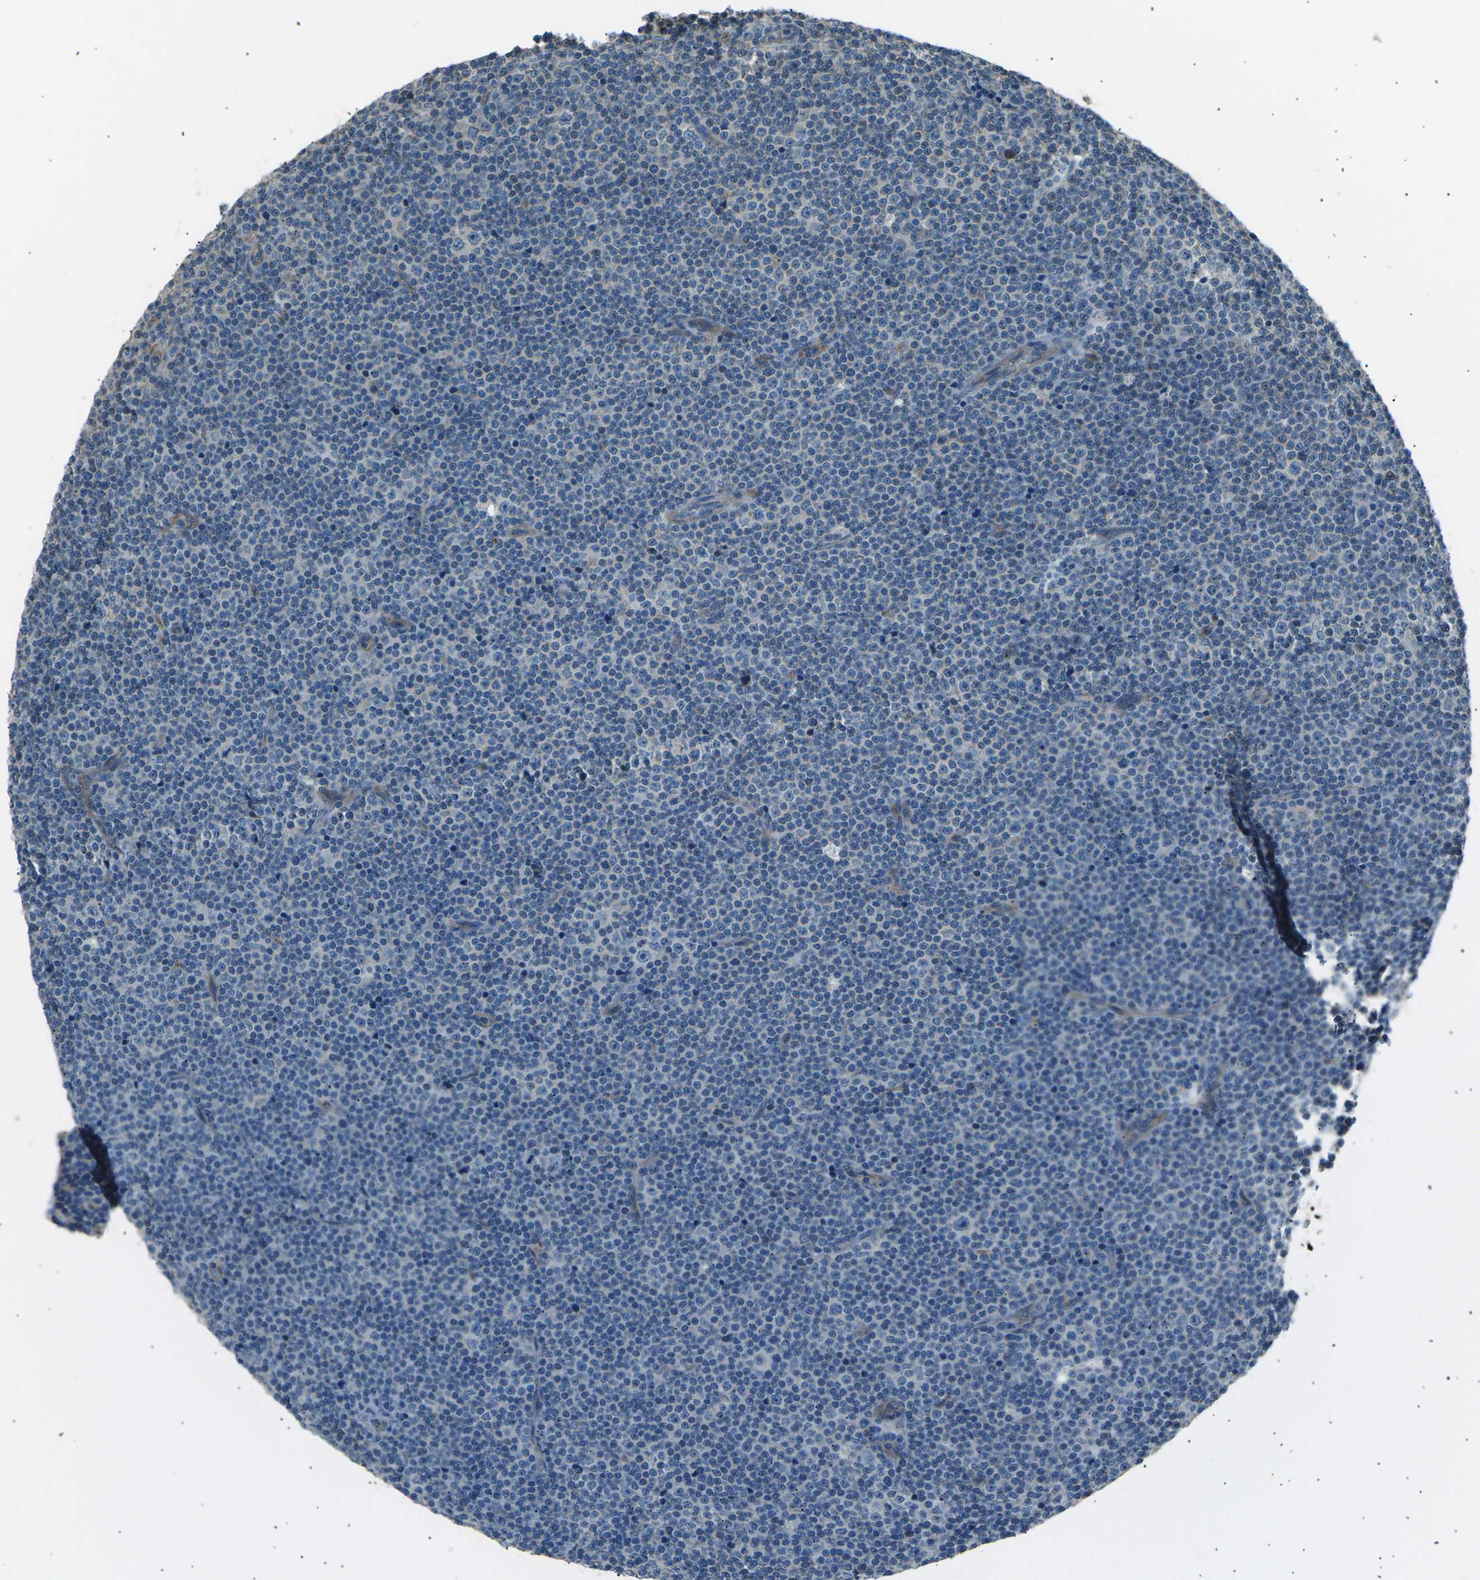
{"staining": {"intensity": "negative", "quantity": "none", "location": "none"}, "tissue": "lymphoma", "cell_type": "Tumor cells", "image_type": "cancer", "snomed": [{"axis": "morphology", "description": "Malignant lymphoma, non-Hodgkin's type, Low grade"}, {"axis": "topography", "description": "Lymph node"}], "caption": "High power microscopy histopathology image of an immunohistochemistry (IHC) image of lymphoma, revealing no significant positivity in tumor cells. (DAB (3,3'-diaminobenzidine) IHC visualized using brightfield microscopy, high magnification).", "gene": "SLK", "patient": {"sex": "female", "age": 67}}